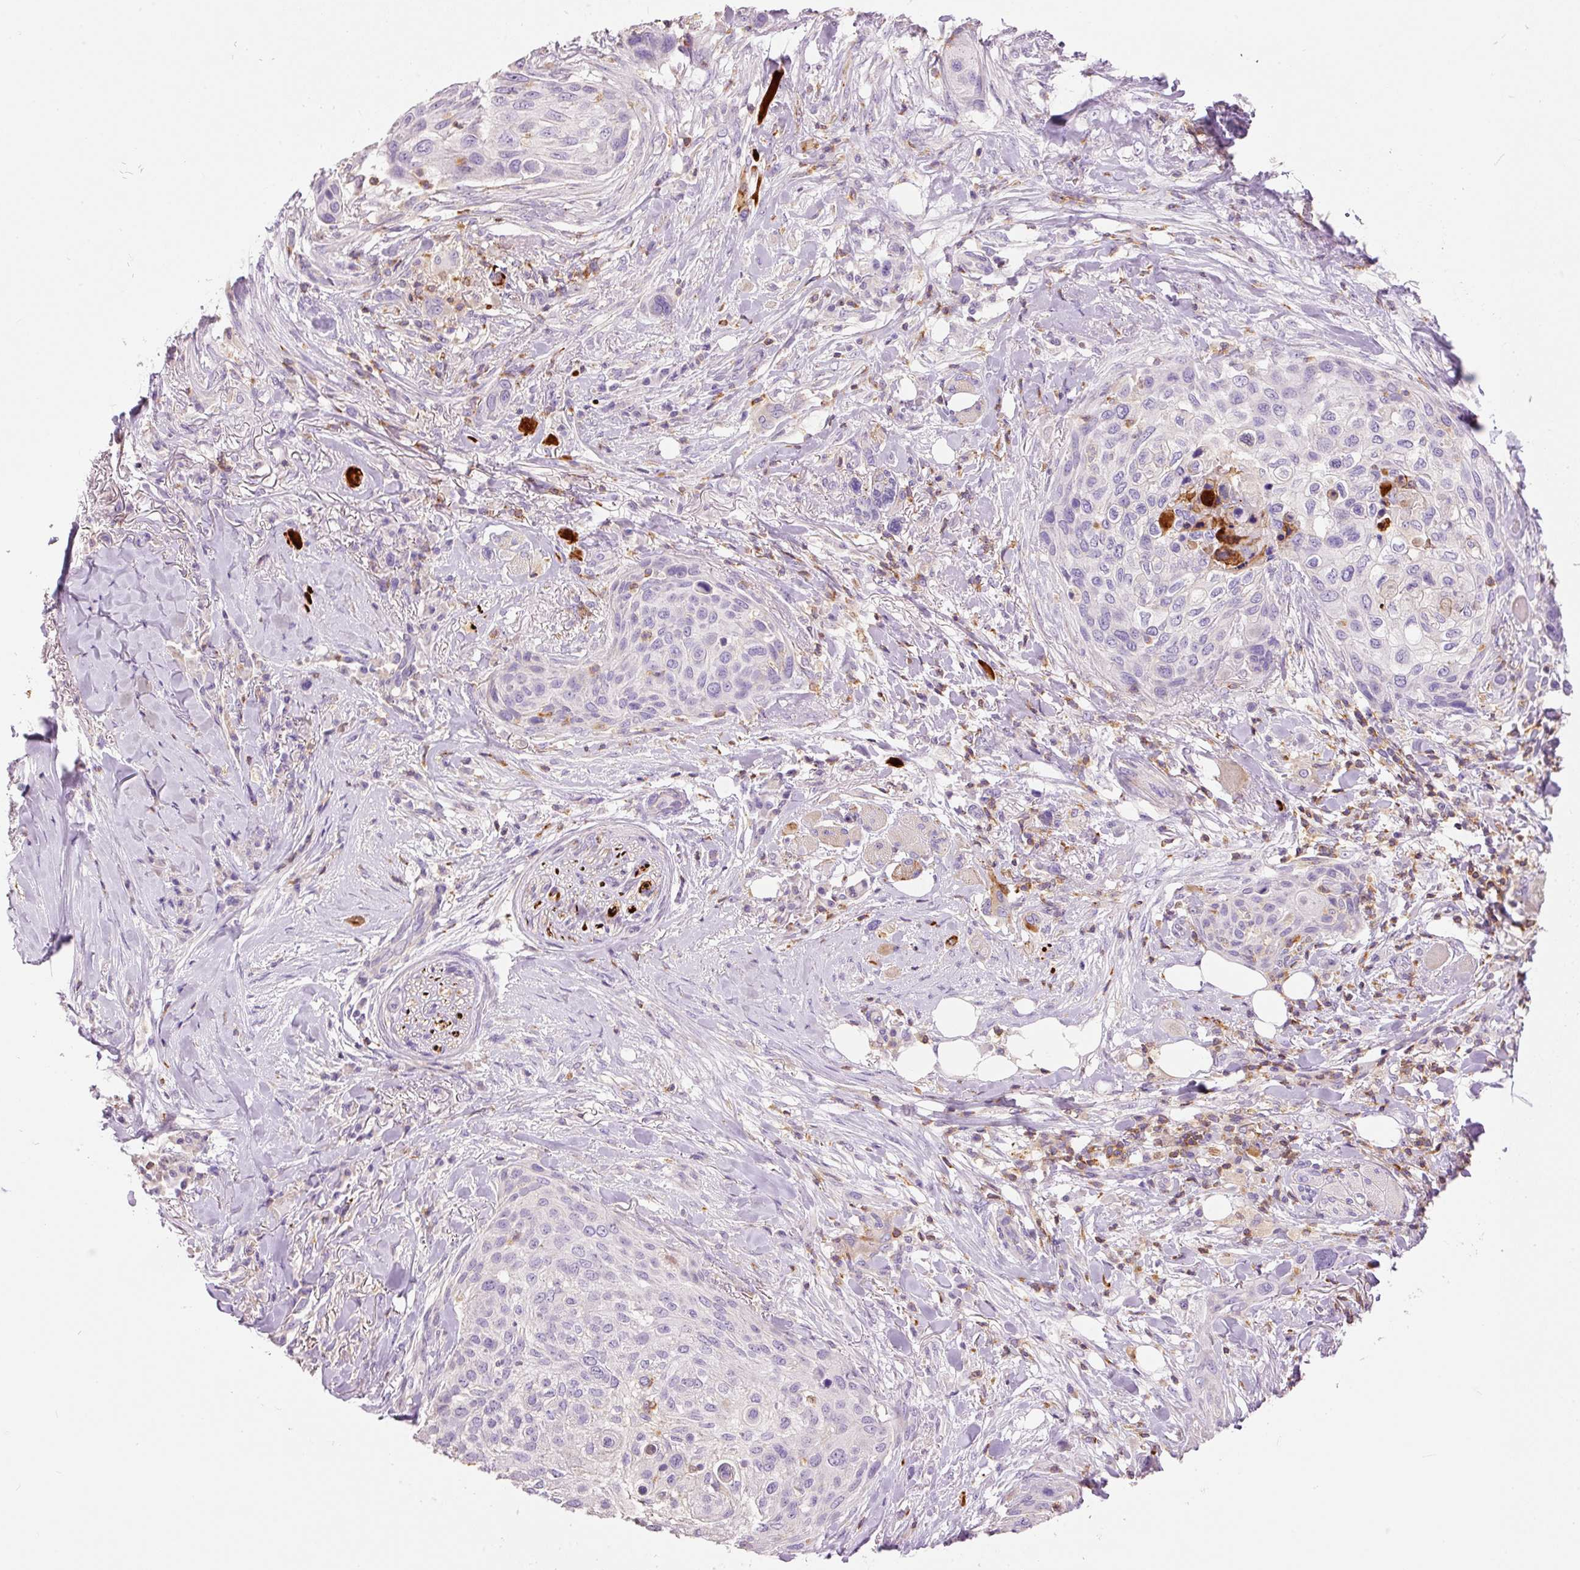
{"staining": {"intensity": "moderate", "quantity": "<25%", "location": "cytoplasmic/membranous"}, "tissue": "skin cancer", "cell_type": "Tumor cells", "image_type": "cancer", "snomed": [{"axis": "morphology", "description": "Squamous cell carcinoma, NOS"}, {"axis": "topography", "description": "Skin"}], "caption": "Immunohistochemical staining of human skin cancer (squamous cell carcinoma) exhibits low levels of moderate cytoplasmic/membranous staining in about <25% of tumor cells.", "gene": "DOK6", "patient": {"sex": "female", "age": 87}}